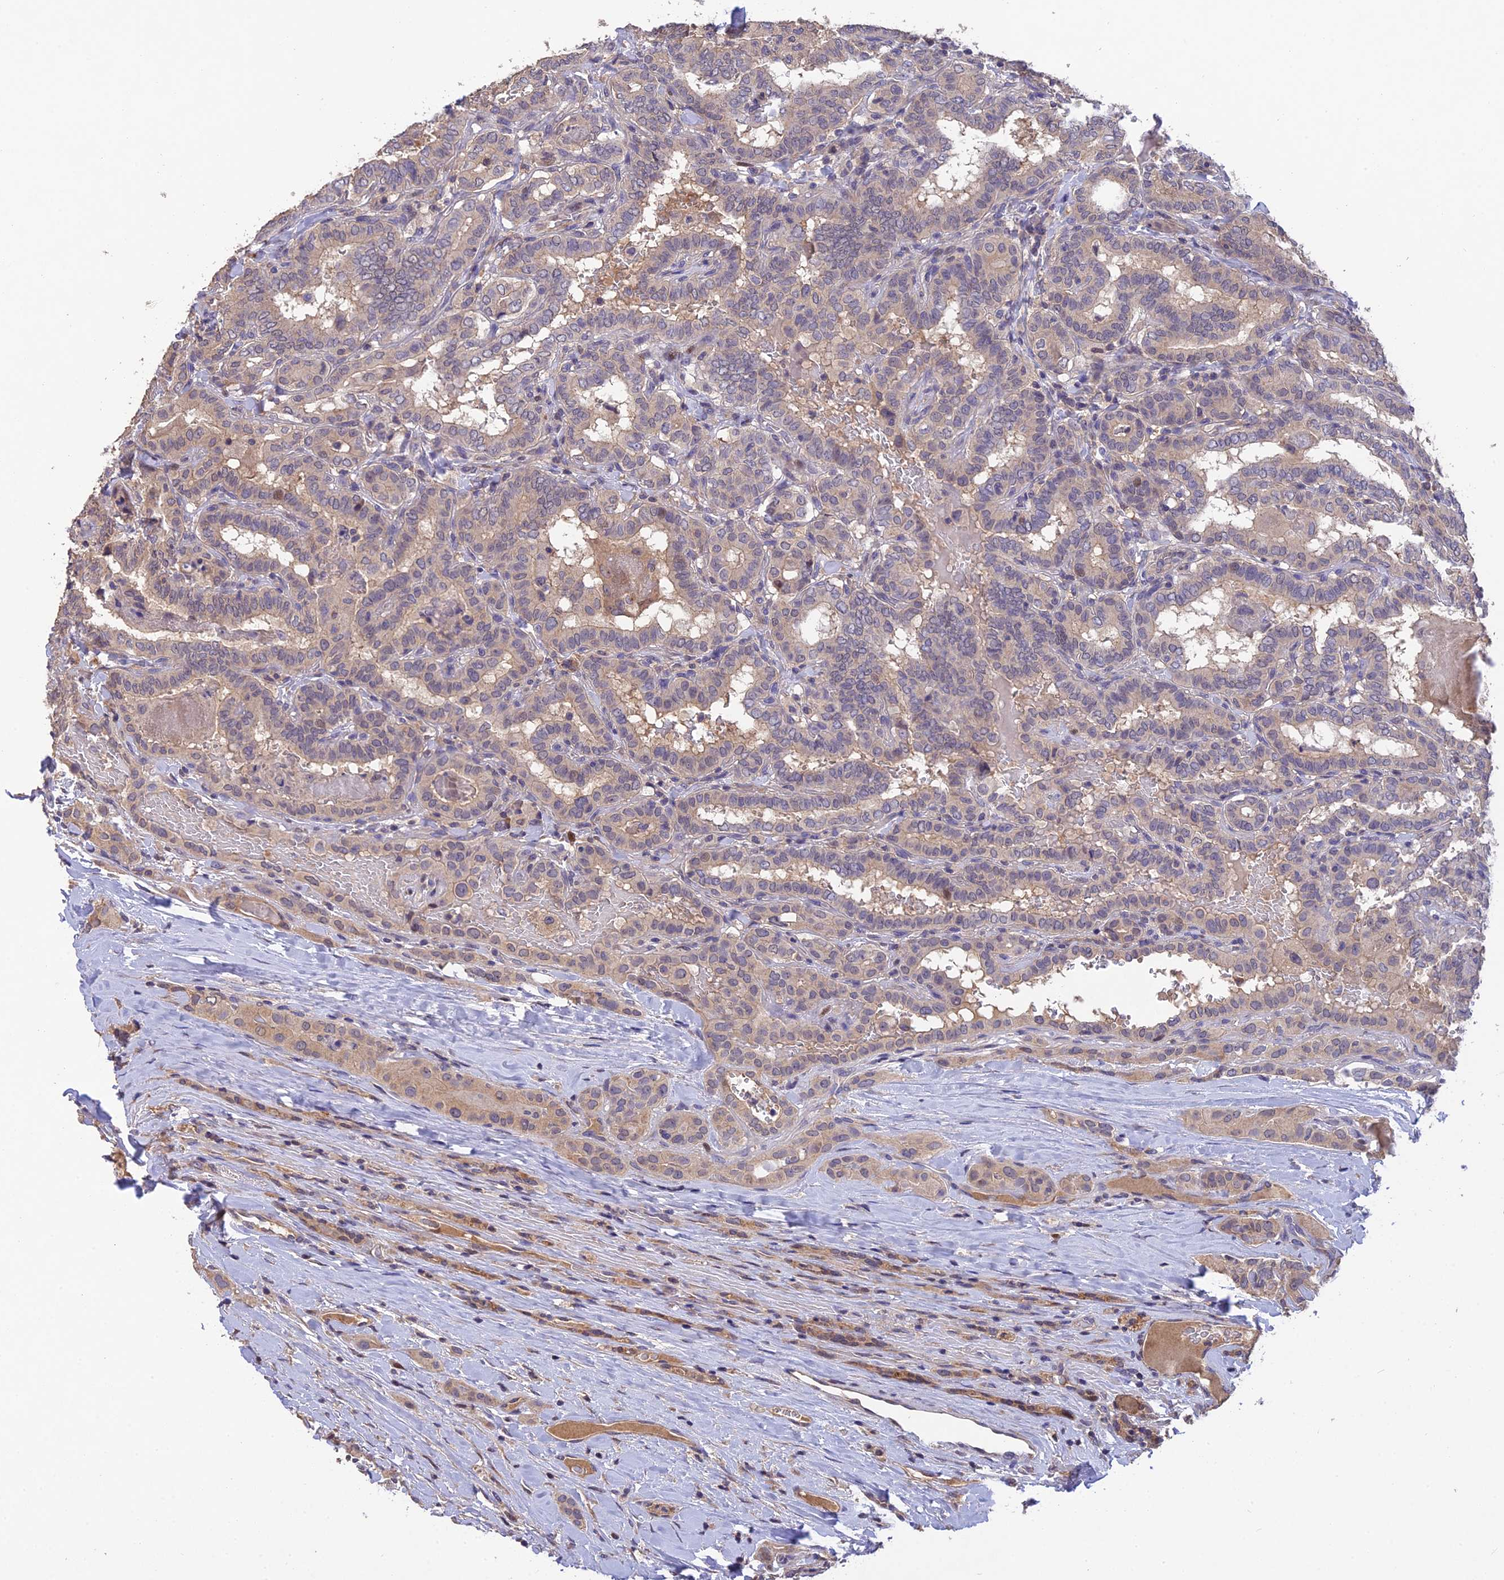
{"staining": {"intensity": "weak", "quantity": "25%-75%", "location": "cytoplasmic/membranous"}, "tissue": "thyroid cancer", "cell_type": "Tumor cells", "image_type": "cancer", "snomed": [{"axis": "morphology", "description": "Papillary adenocarcinoma, NOS"}, {"axis": "topography", "description": "Thyroid gland"}], "caption": "High-power microscopy captured an immunohistochemistry image of thyroid cancer (papillary adenocarcinoma), revealing weak cytoplasmic/membranous staining in approximately 25%-75% of tumor cells. Immunohistochemistry (ihc) stains the protein of interest in brown and the nuclei are stained blue.", "gene": "DENND5B", "patient": {"sex": "female", "age": 72}}